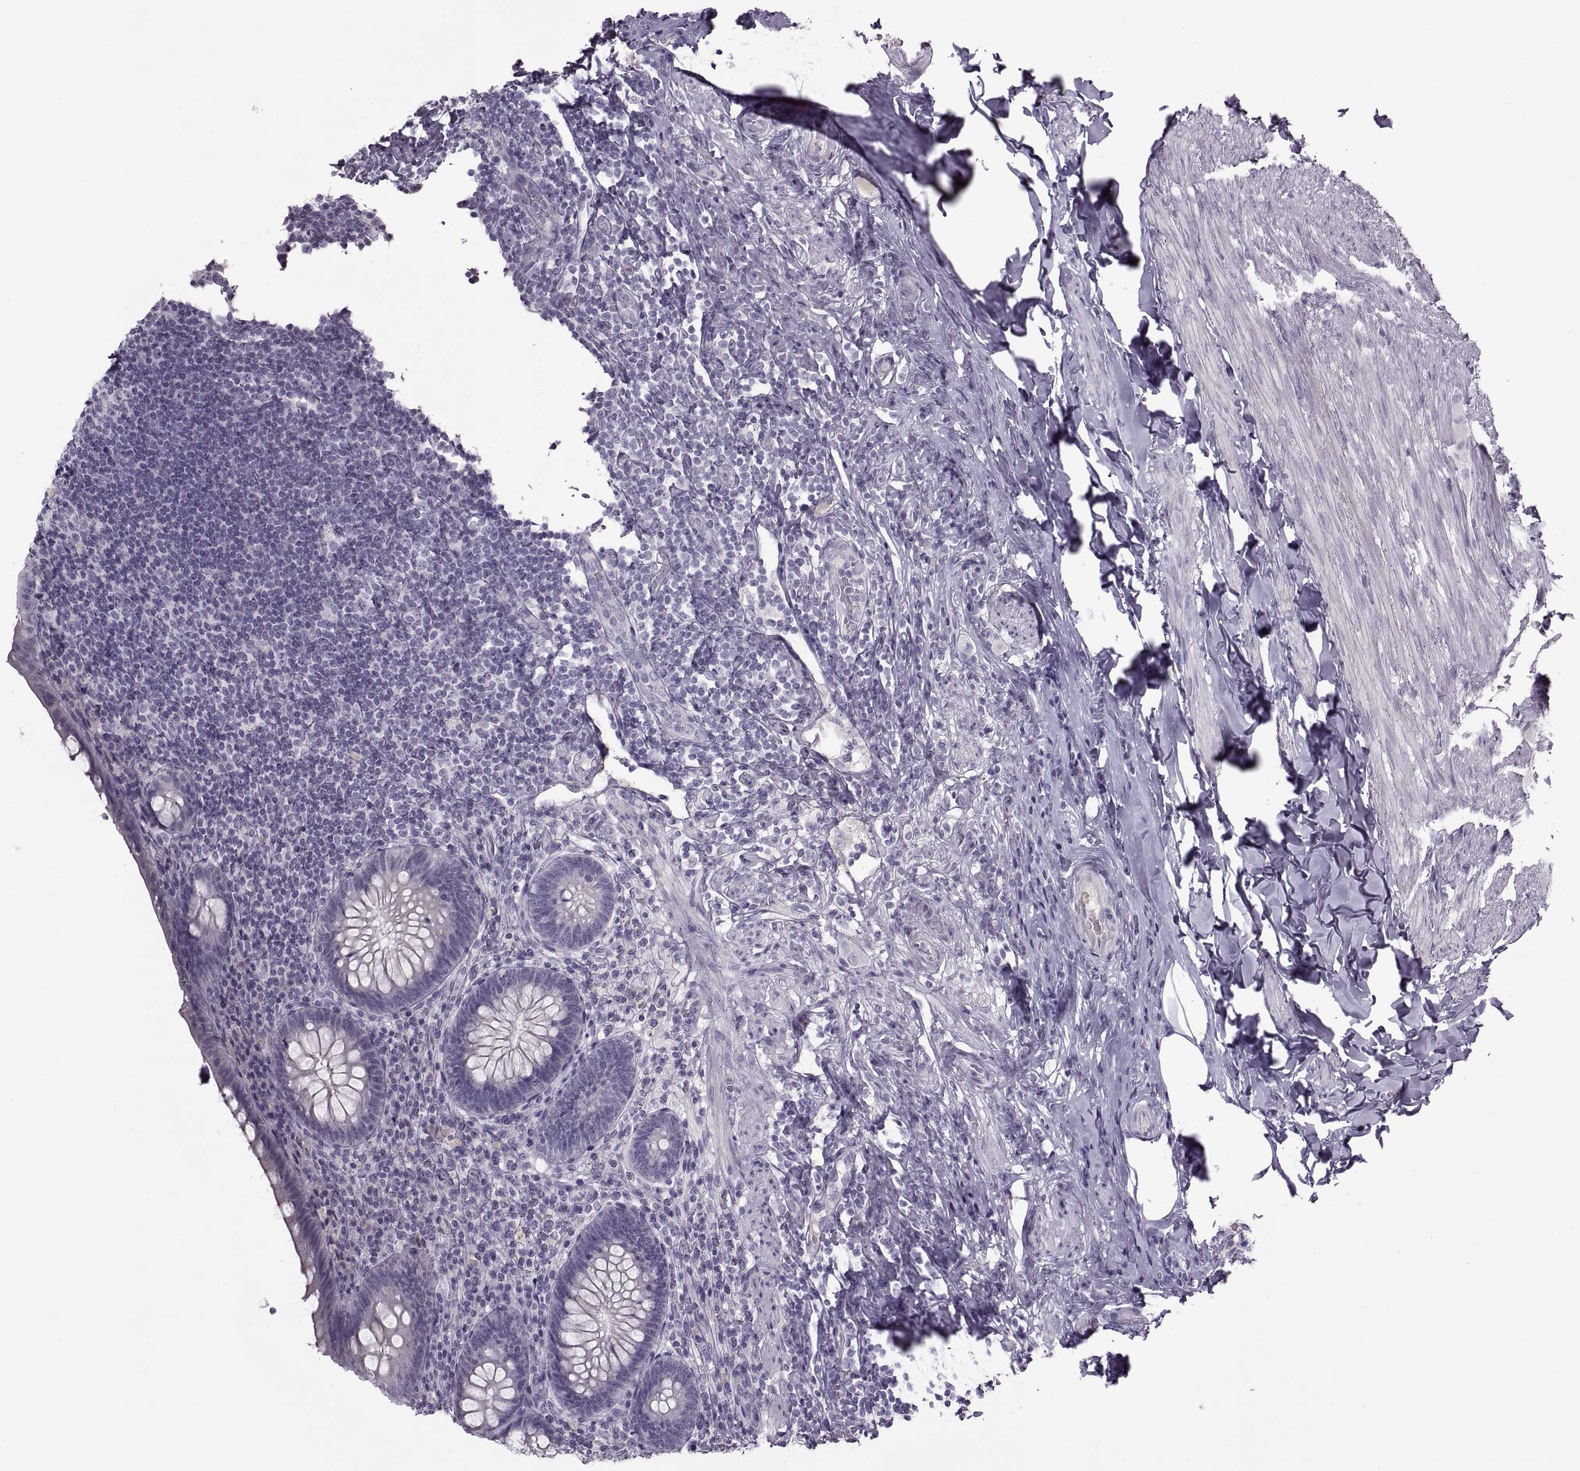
{"staining": {"intensity": "negative", "quantity": "none", "location": "none"}, "tissue": "appendix", "cell_type": "Glandular cells", "image_type": "normal", "snomed": [{"axis": "morphology", "description": "Normal tissue, NOS"}, {"axis": "topography", "description": "Appendix"}], "caption": "The immunohistochemistry (IHC) image has no significant positivity in glandular cells of appendix.", "gene": "RSPH6A", "patient": {"sex": "male", "age": 47}}